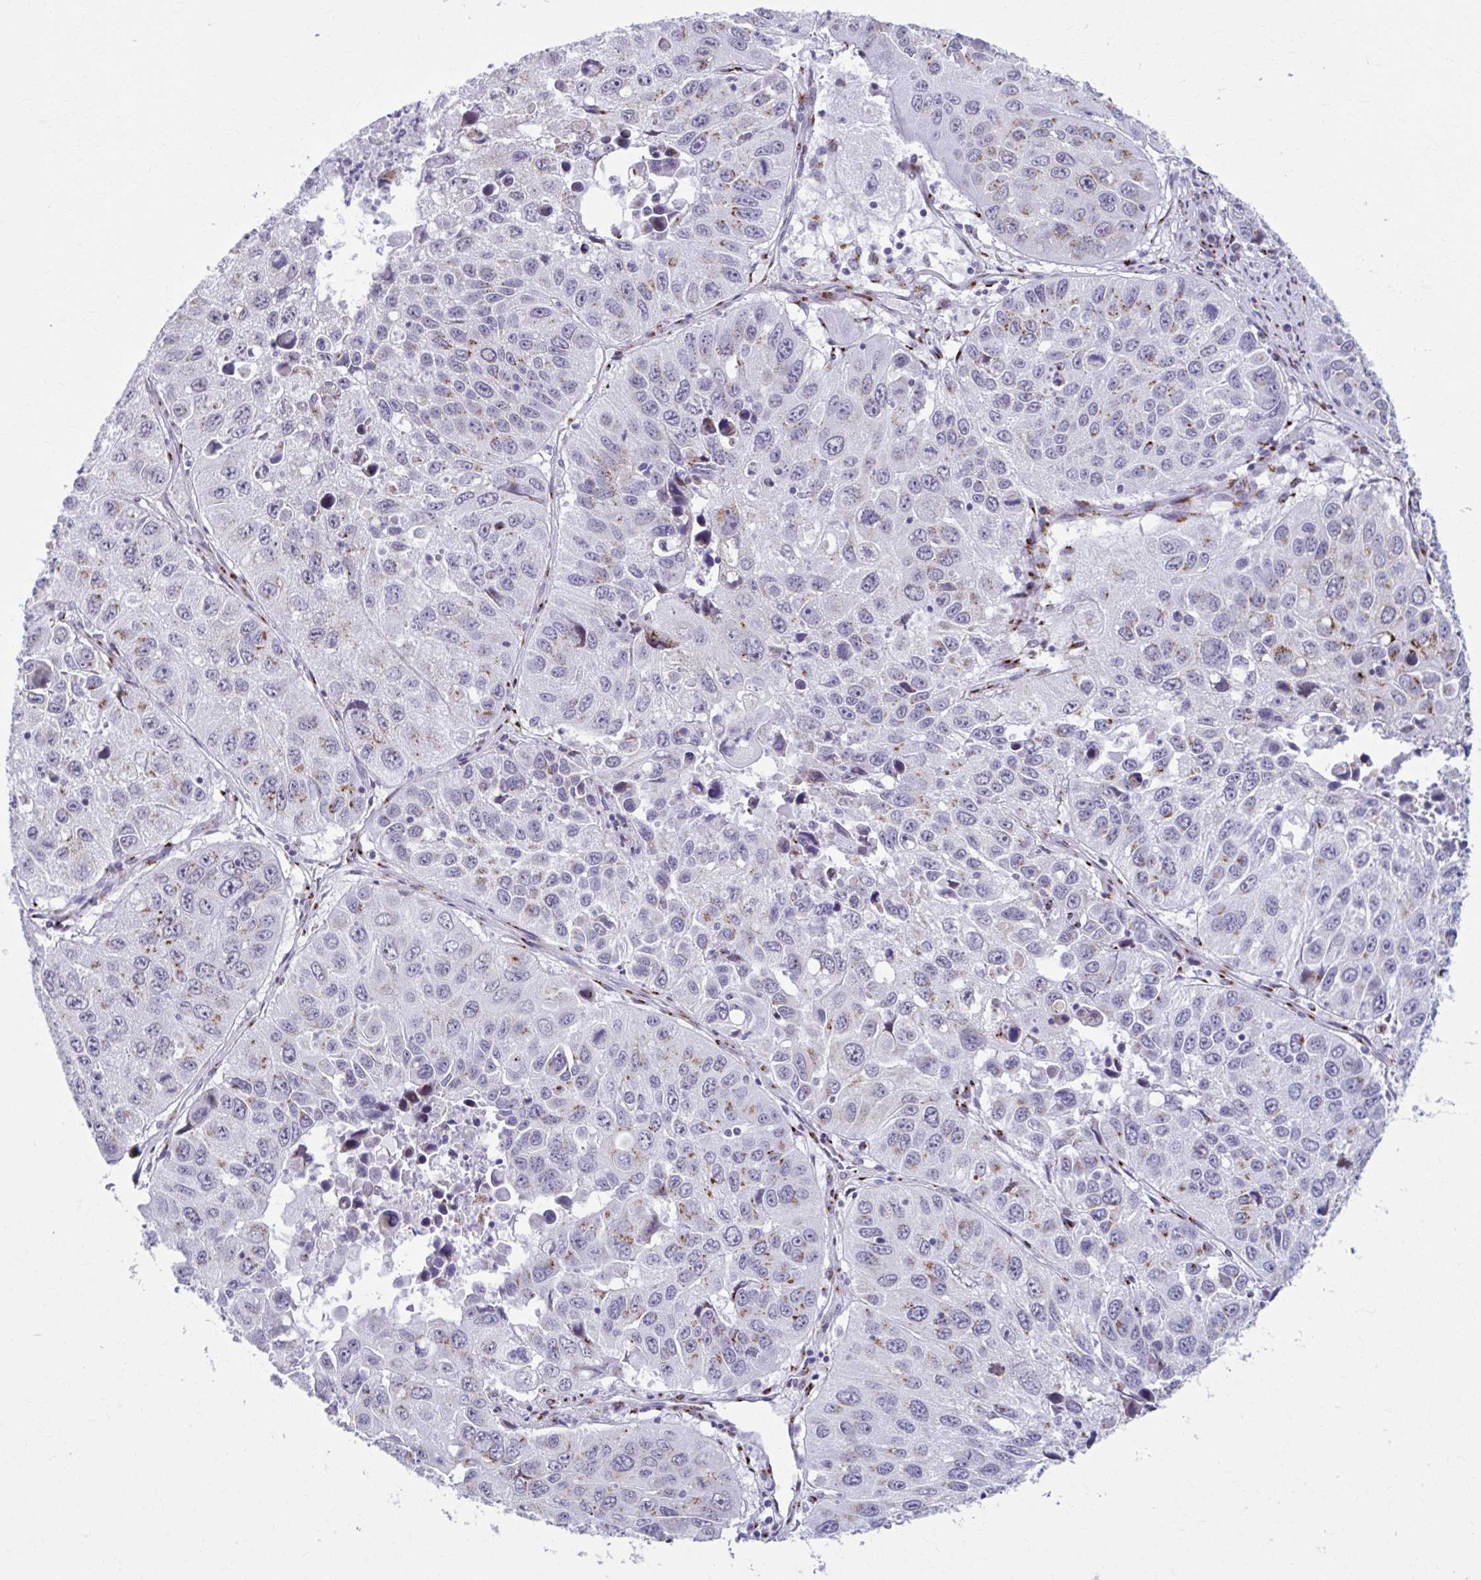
{"staining": {"intensity": "moderate", "quantity": "25%-75%", "location": "cytoplasmic/membranous"}, "tissue": "lung cancer", "cell_type": "Tumor cells", "image_type": "cancer", "snomed": [{"axis": "morphology", "description": "Squamous cell carcinoma, NOS"}, {"axis": "topography", "description": "Lung"}], "caption": "The photomicrograph shows a brown stain indicating the presence of a protein in the cytoplasmic/membranous of tumor cells in lung cancer (squamous cell carcinoma).", "gene": "ZNF682", "patient": {"sex": "female", "age": 61}}